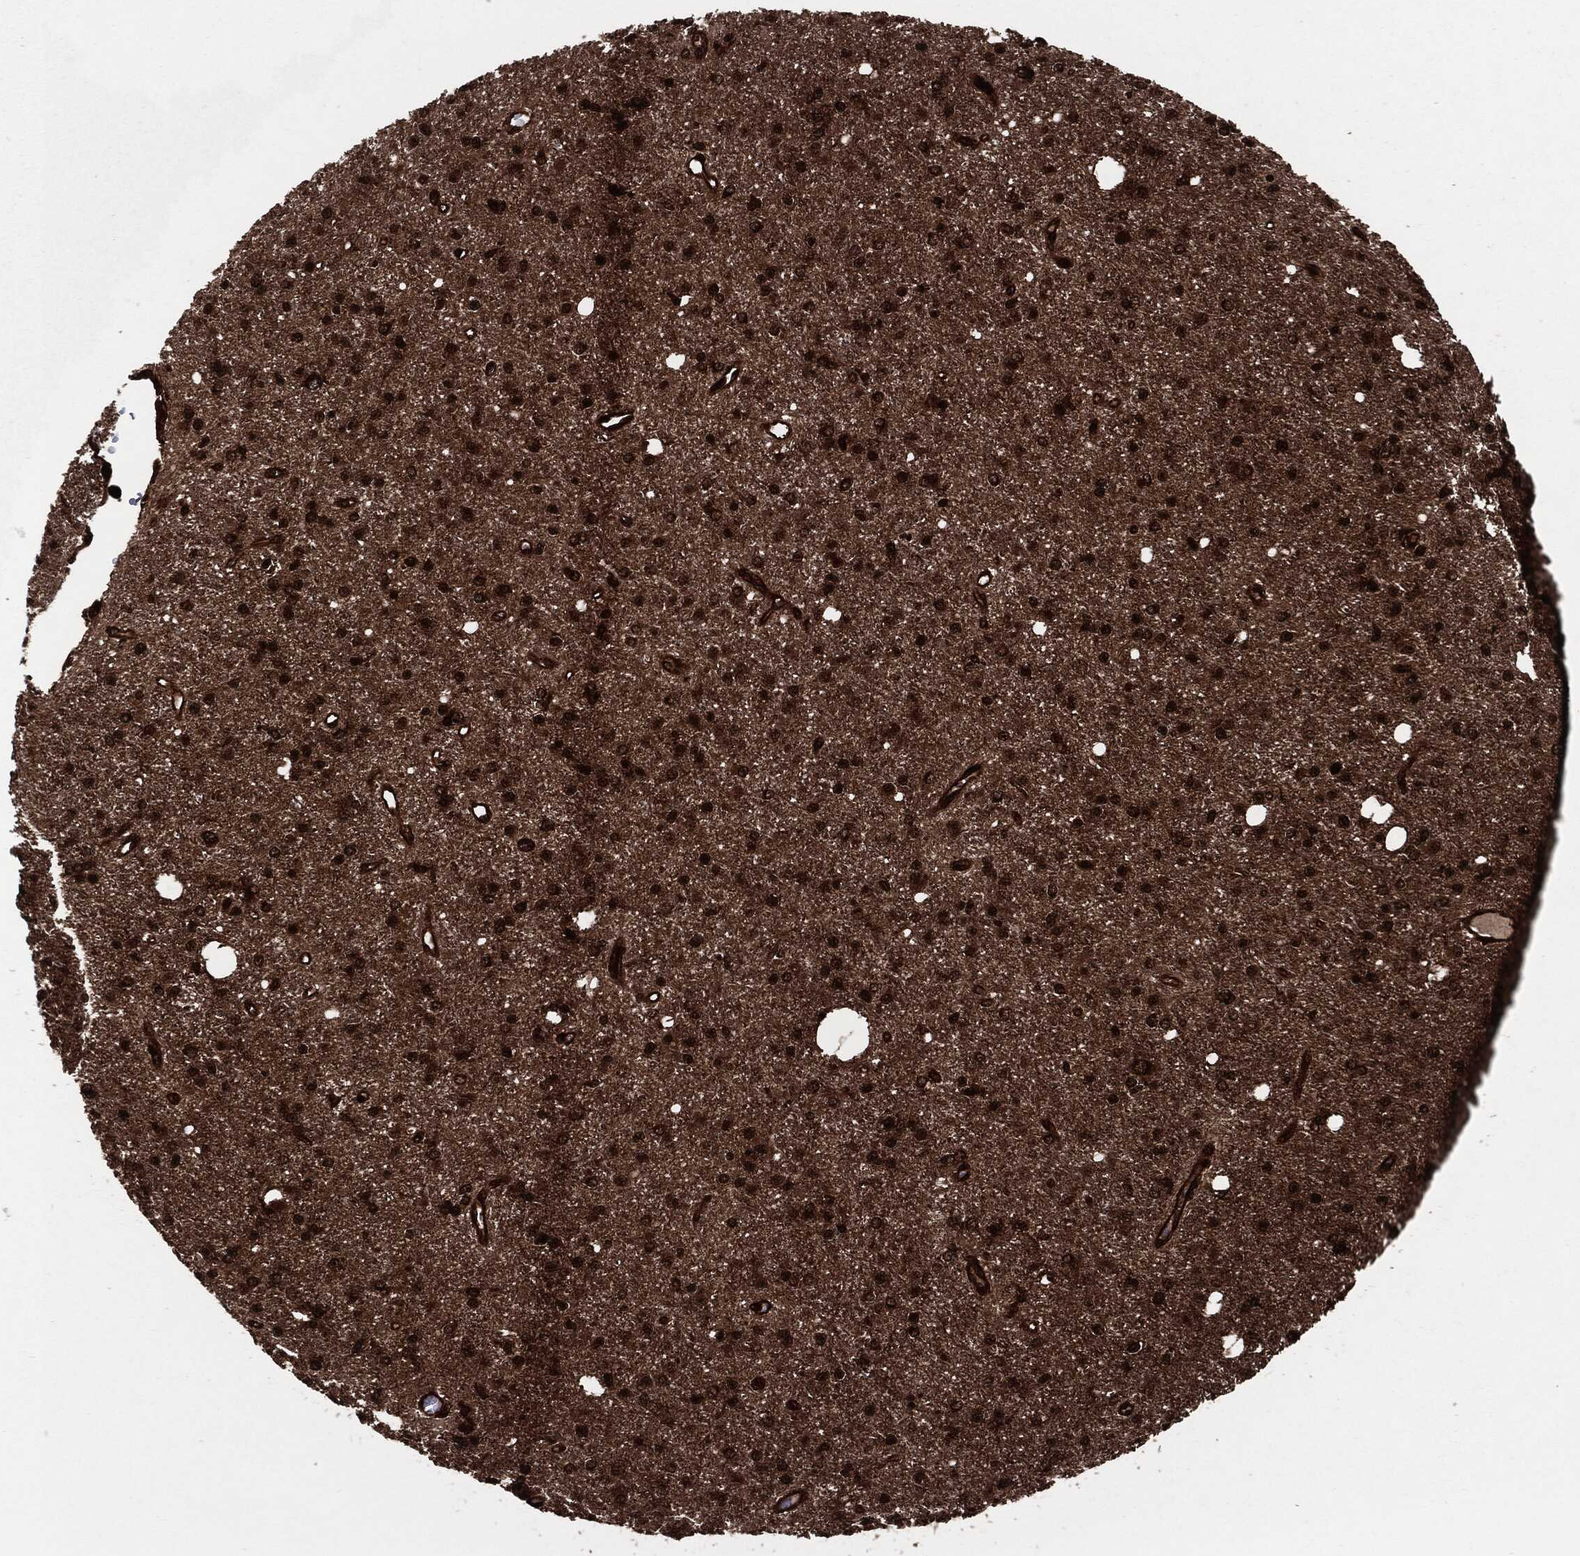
{"staining": {"intensity": "strong", "quantity": ">75%", "location": "cytoplasmic/membranous,nuclear"}, "tissue": "glioma", "cell_type": "Tumor cells", "image_type": "cancer", "snomed": [{"axis": "morphology", "description": "Glioma, malignant, Low grade"}, {"axis": "topography", "description": "Brain"}], "caption": "Protein analysis of malignant low-grade glioma tissue displays strong cytoplasmic/membranous and nuclear expression in approximately >75% of tumor cells.", "gene": "YWHAB", "patient": {"sex": "male", "age": 27}}